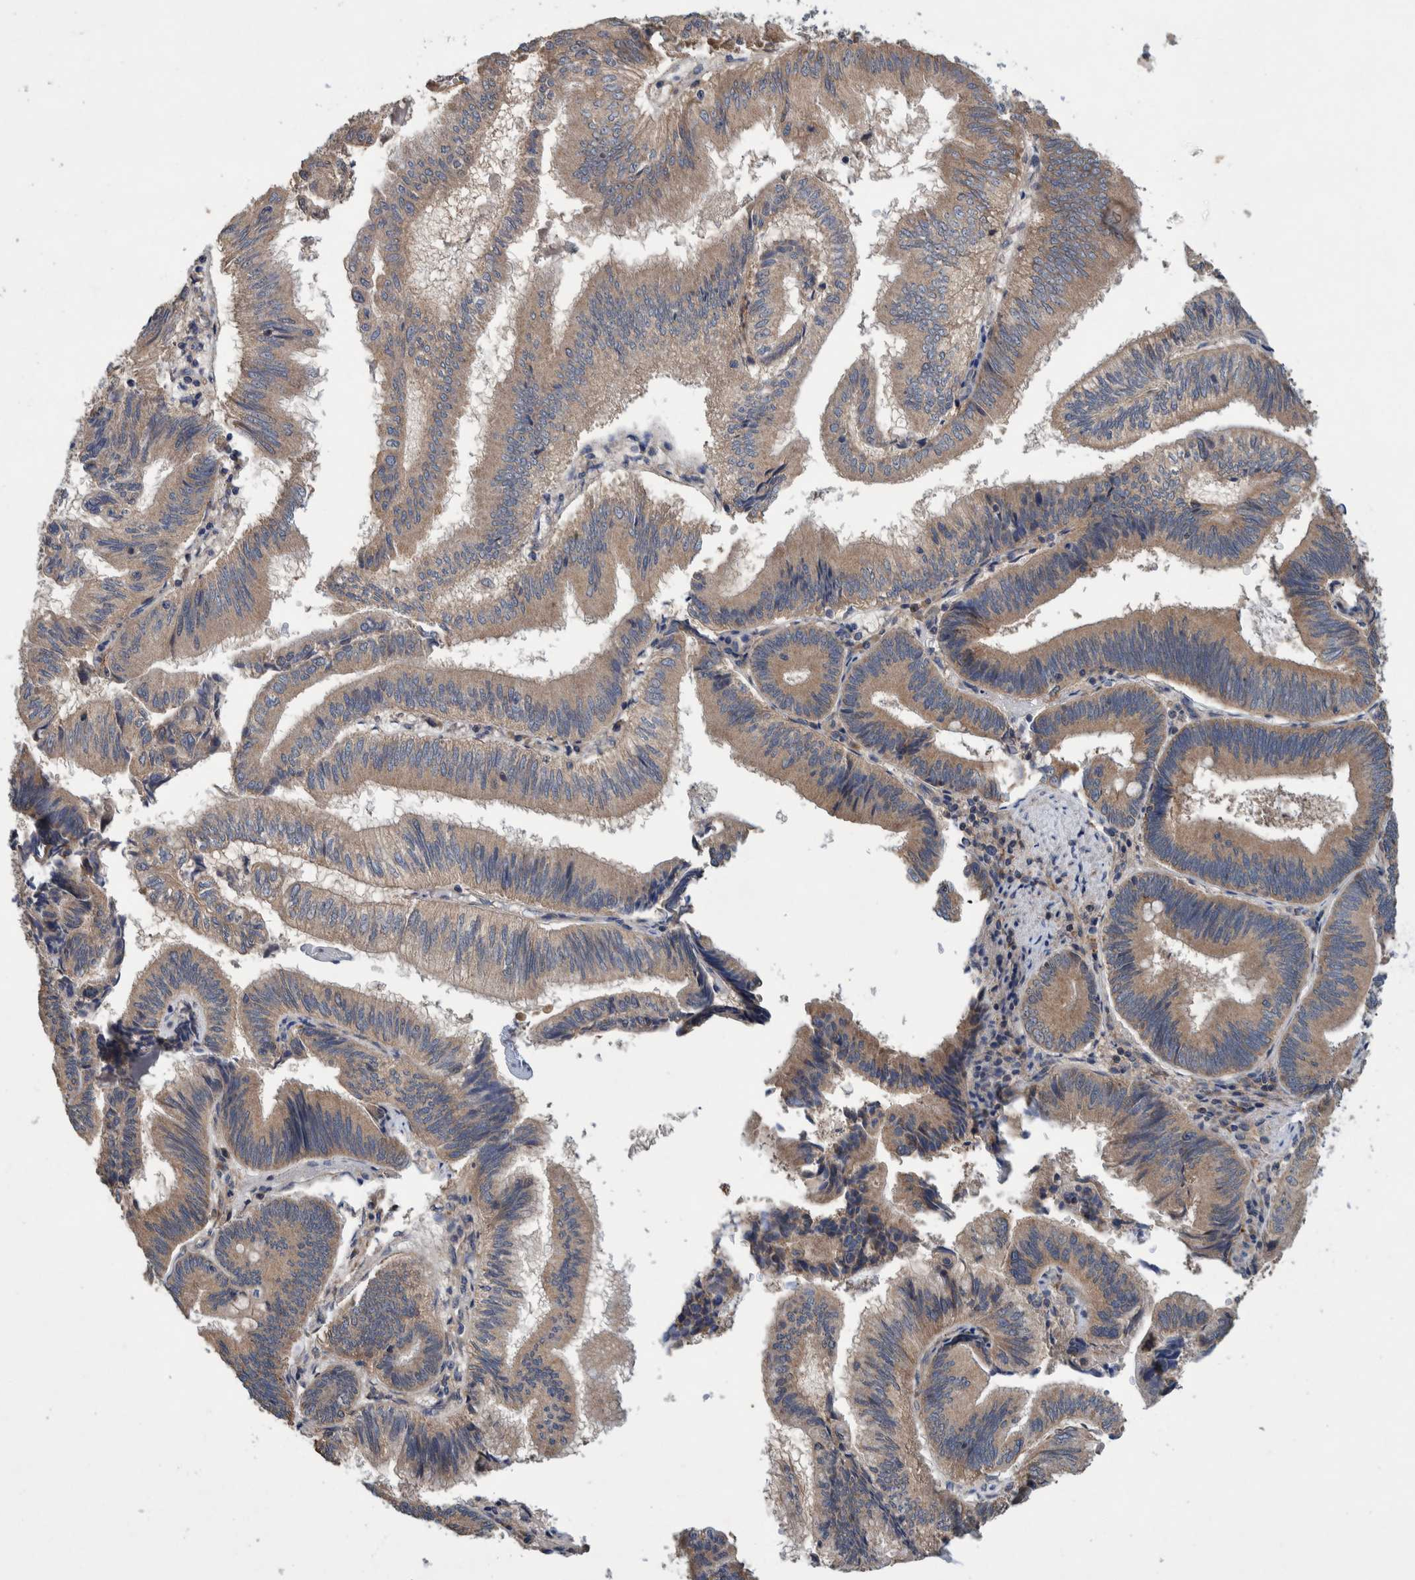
{"staining": {"intensity": "moderate", "quantity": ">75%", "location": "cytoplasmic/membranous"}, "tissue": "pancreatic cancer", "cell_type": "Tumor cells", "image_type": "cancer", "snomed": [{"axis": "morphology", "description": "Adenocarcinoma, NOS"}, {"axis": "topography", "description": "Pancreas"}], "caption": "IHC micrograph of neoplastic tissue: pancreatic adenocarcinoma stained using IHC exhibits medium levels of moderate protein expression localized specifically in the cytoplasmic/membranous of tumor cells, appearing as a cytoplasmic/membranous brown color.", "gene": "PIK3R6", "patient": {"sex": "male", "age": 82}}